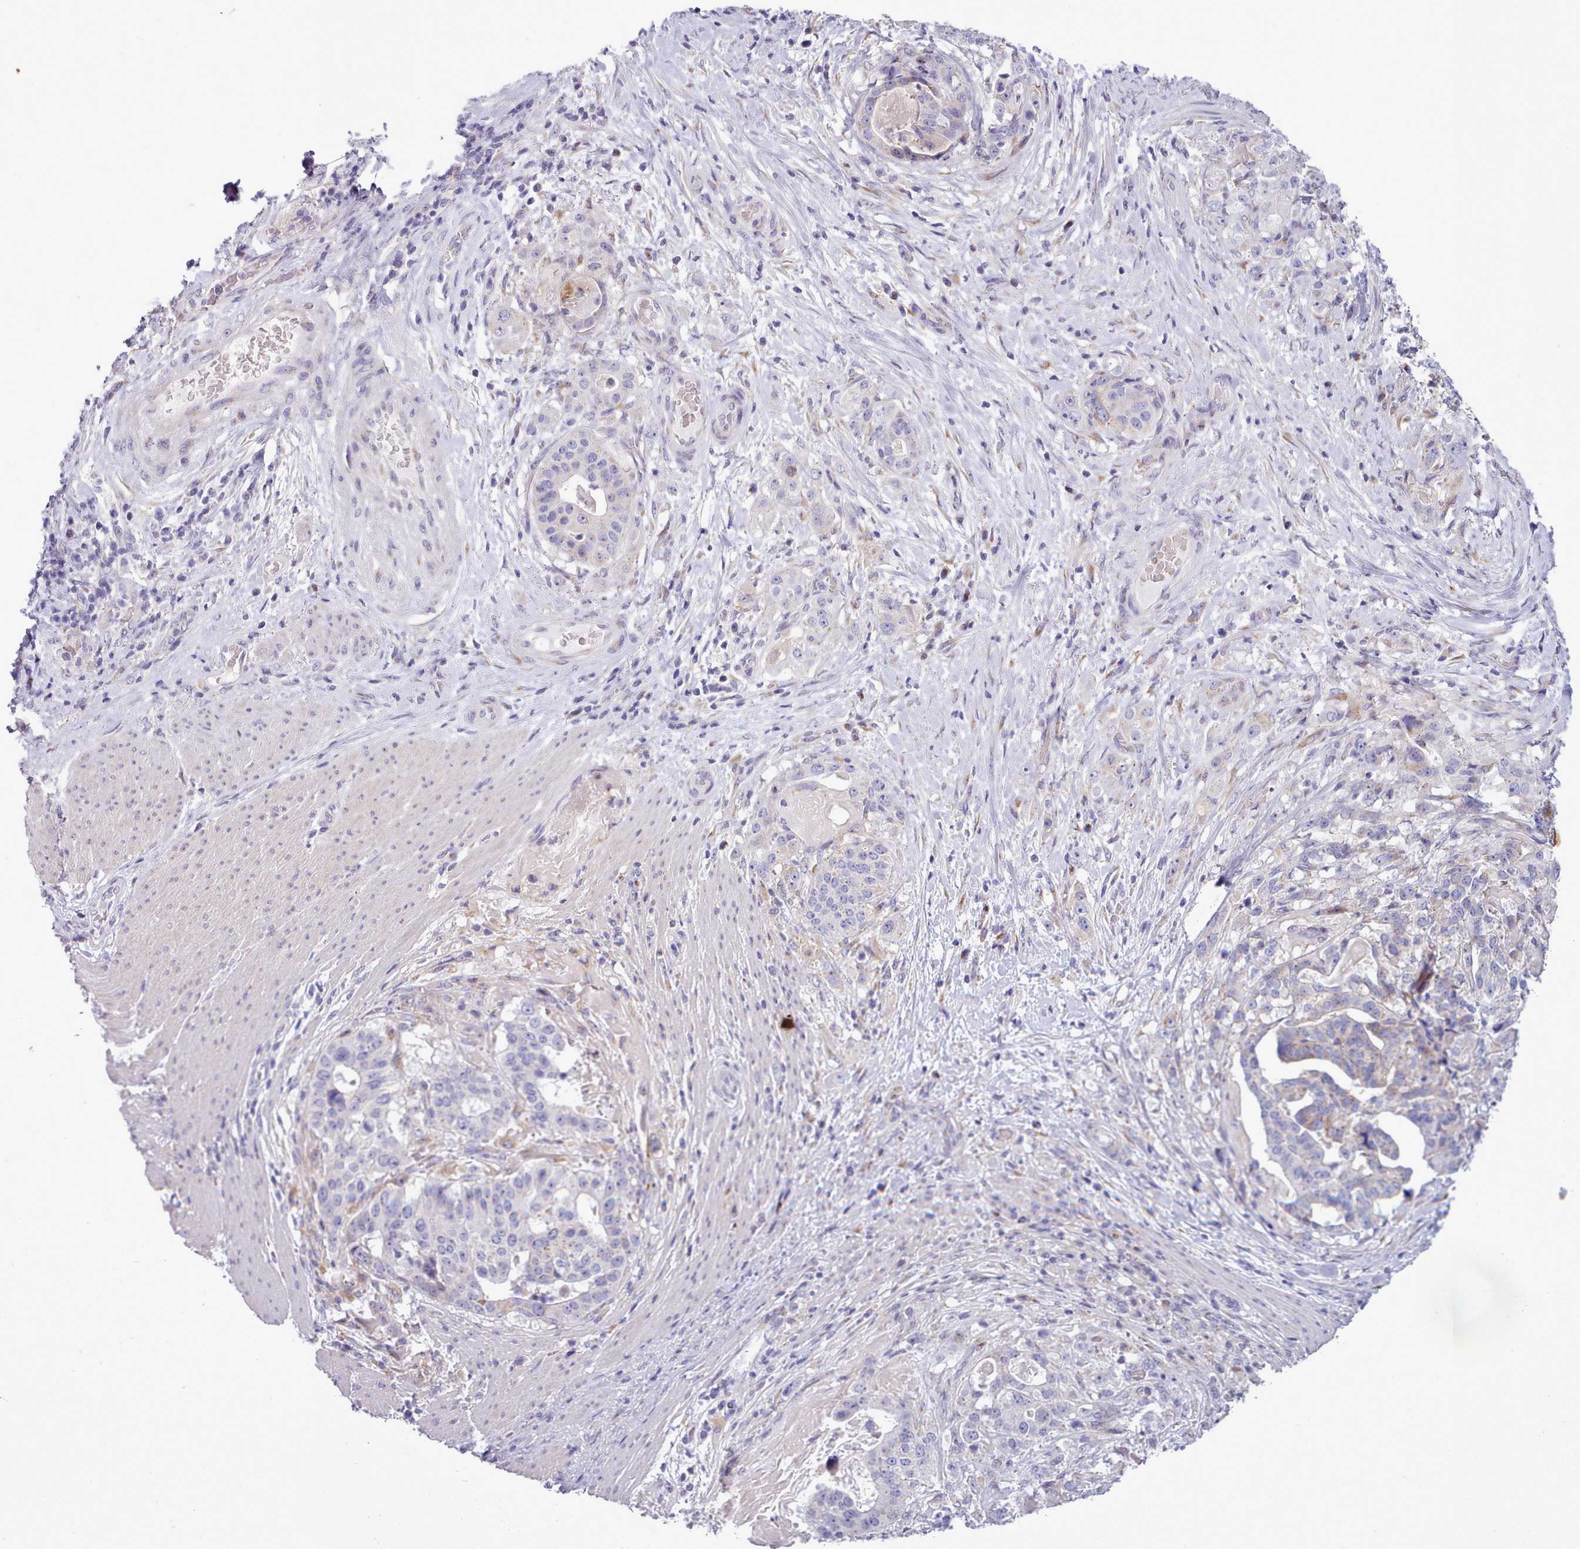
{"staining": {"intensity": "weak", "quantity": "<25%", "location": "cytoplasmic/membranous"}, "tissue": "stomach cancer", "cell_type": "Tumor cells", "image_type": "cancer", "snomed": [{"axis": "morphology", "description": "Adenocarcinoma, NOS"}, {"axis": "topography", "description": "Stomach"}], "caption": "There is no significant staining in tumor cells of stomach cancer.", "gene": "MYRFL", "patient": {"sex": "male", "age": 48}}